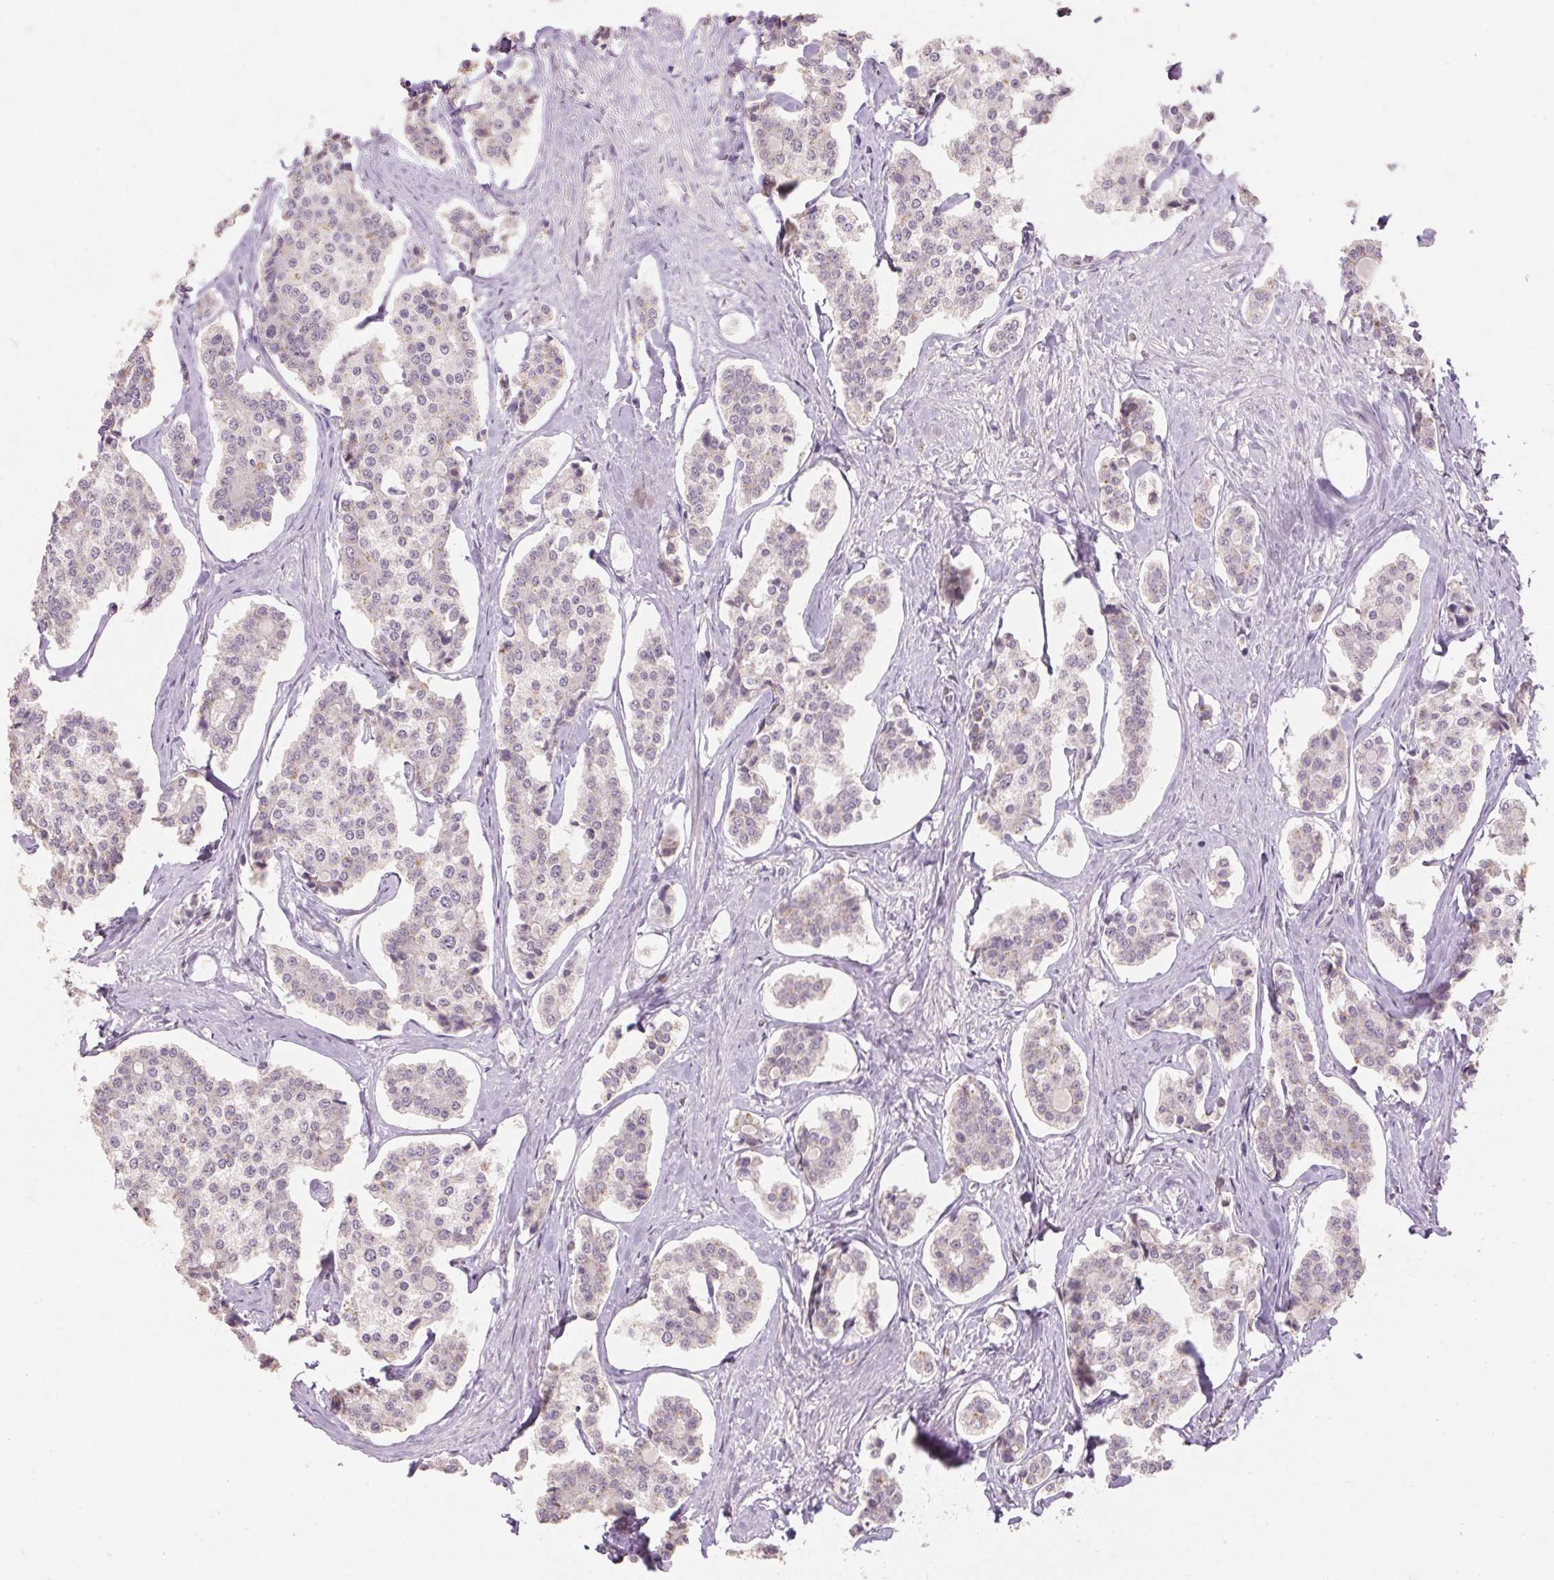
{"staining": {"intensity": "negative", "quantity": "none", "location": "none"}, "tissue": "carcinoid", "cell_type": "Tumor cells", "image_type": "cancer", "snomed": [{"axis": "morphology", "description": "Carcinoid, malignant, NOS"}, {"axis": "topography", "description": "Small intestine"}], "caption": "The histopathology image displays no significant expression in tumor cells of carcinoid.", "gene": "SKP2", "patient": {"sex": "female", "age": 65}}